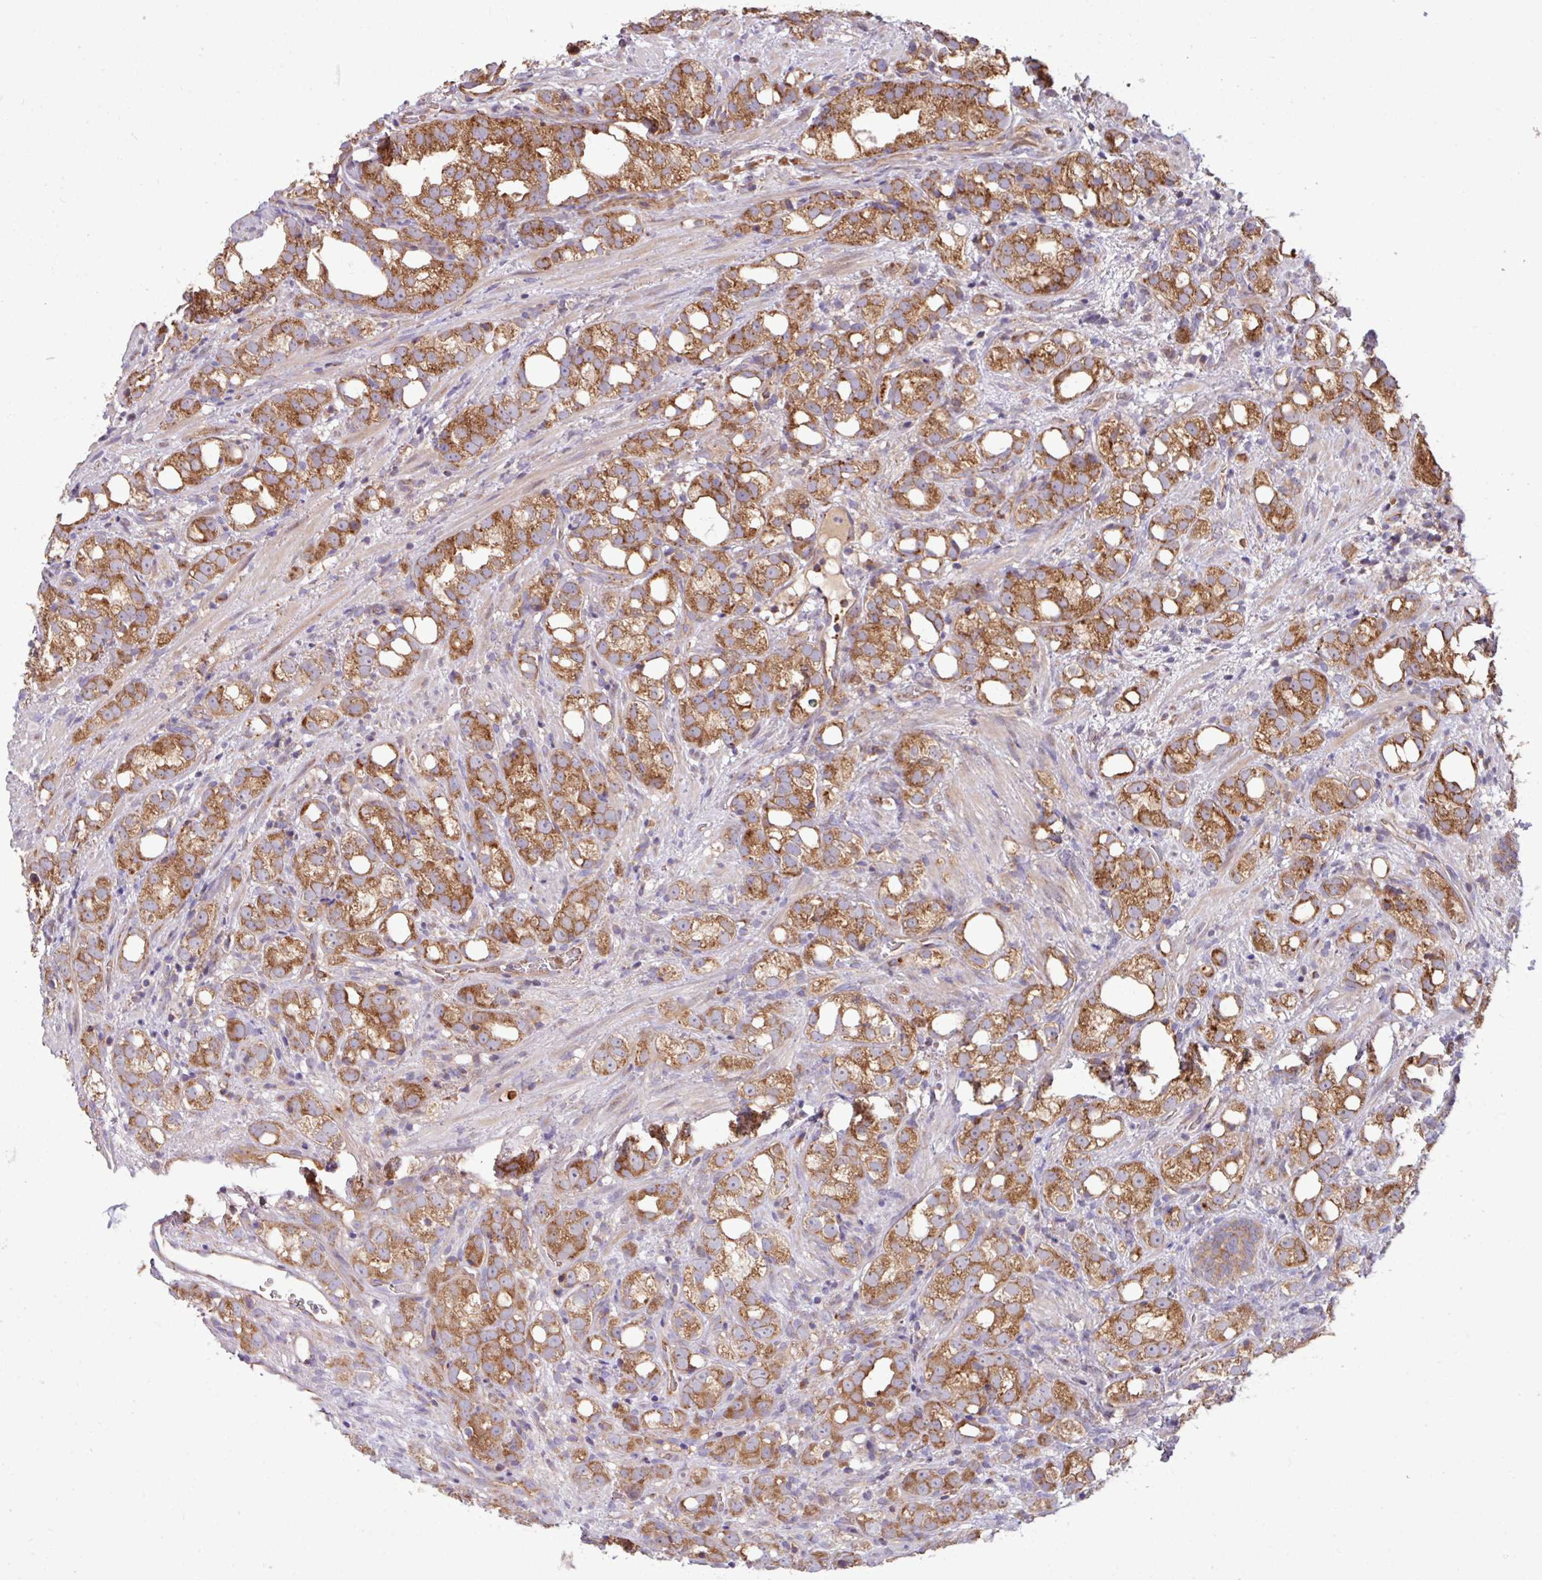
{"staining": {"intensity": "moderate", "quantity": ">75%", "location": "cytoplasmic/membranous"}, "tissue": "prostate cancer", "cell_type": "Tumor cells", "image_type": "cancer", "snomed": [{"axis": "morphology", "description": "Adenocarcinoma, High grade"}, {"axis": "topography", "description": "Prostate"}], "caption": "Immunohistochemical staining of human high-grade adenocarcinoma (prostate) demonstrates medium levels of moderate cytoplasmic/membranous protein expression in about >75% of tumor cells.", "gene": "LSM12", "patient": {"sex": "male", "age": 82}}